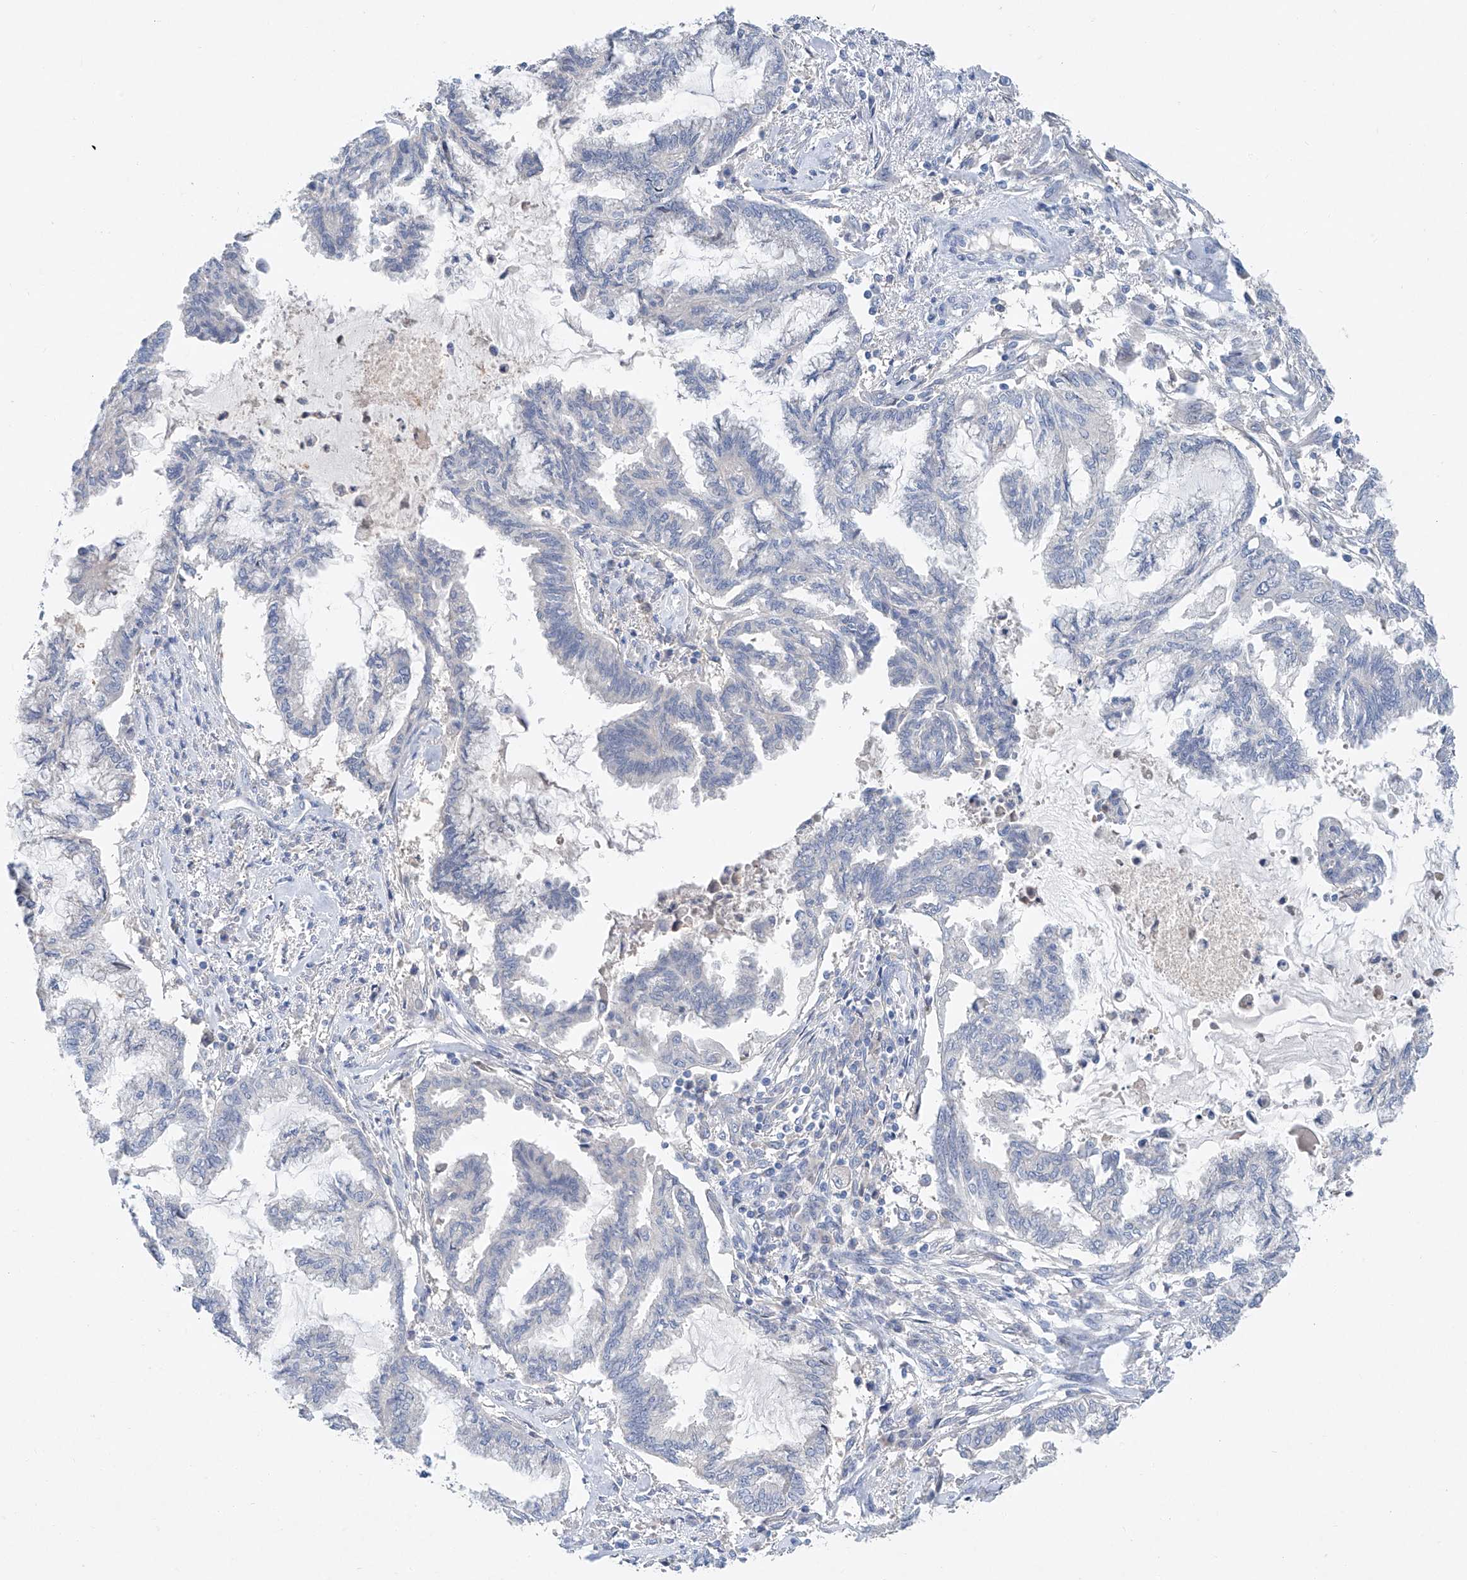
{"staining": {"intensity": "negative", "quantity": "none", "location": "none"}, "tissue": "endometrial cancer", "cell_type": "Tumor cells", "image_type": "cancer", "snomed": [{"axis": "morphology", "description": "Adenocarcinoma, NOS"}, {"axis": "topography", "description": "Endometrium"}], "caption": "Immunohistochemistry micrograph of human adenocarcinoma (endometrial) stained for a protein (brown), which demonstrates no expression in tumor cells.", "gene": "FUCA2", "patient": {"sex": "female", "age": 86}}